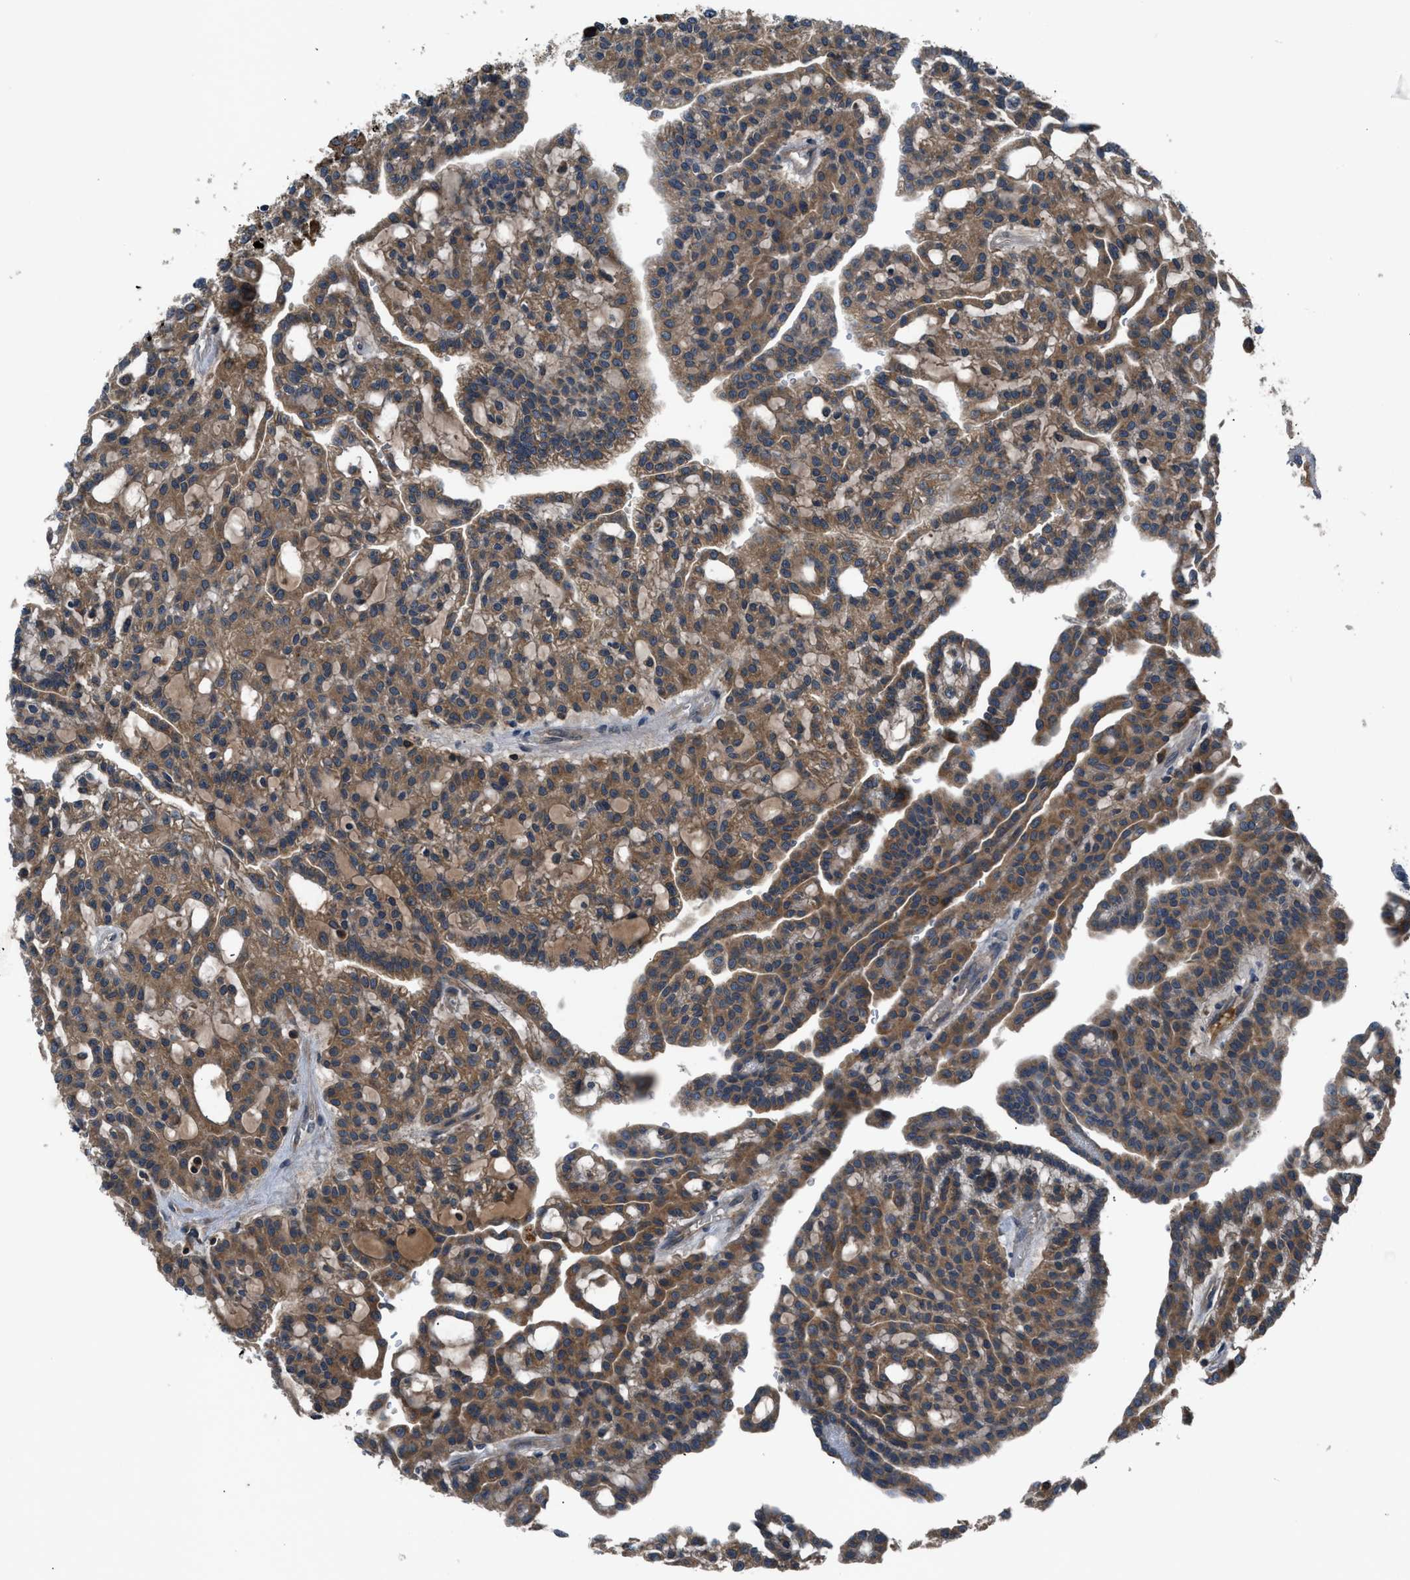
{"staining": {"intensity": "moderate", "quantity": ">75%", "location": "cytoplasmic/membranous"}, "tissue": "renal cancer", "cell_type": "Tumor cells", "image_type": "cancer", "snomed": [{"axis": "morphology", "description": "Adenocarcinoma, NOS"}, {"axis": "topography", "description": "Kidney"}], "caption": "Renal adenocarcinoma tissue exhibits moderate cytoplasmic/membranous staining in about >75% of tumor cells", "gene": "PAFAH2", "patient": {"sex": "male", "age": 63}}